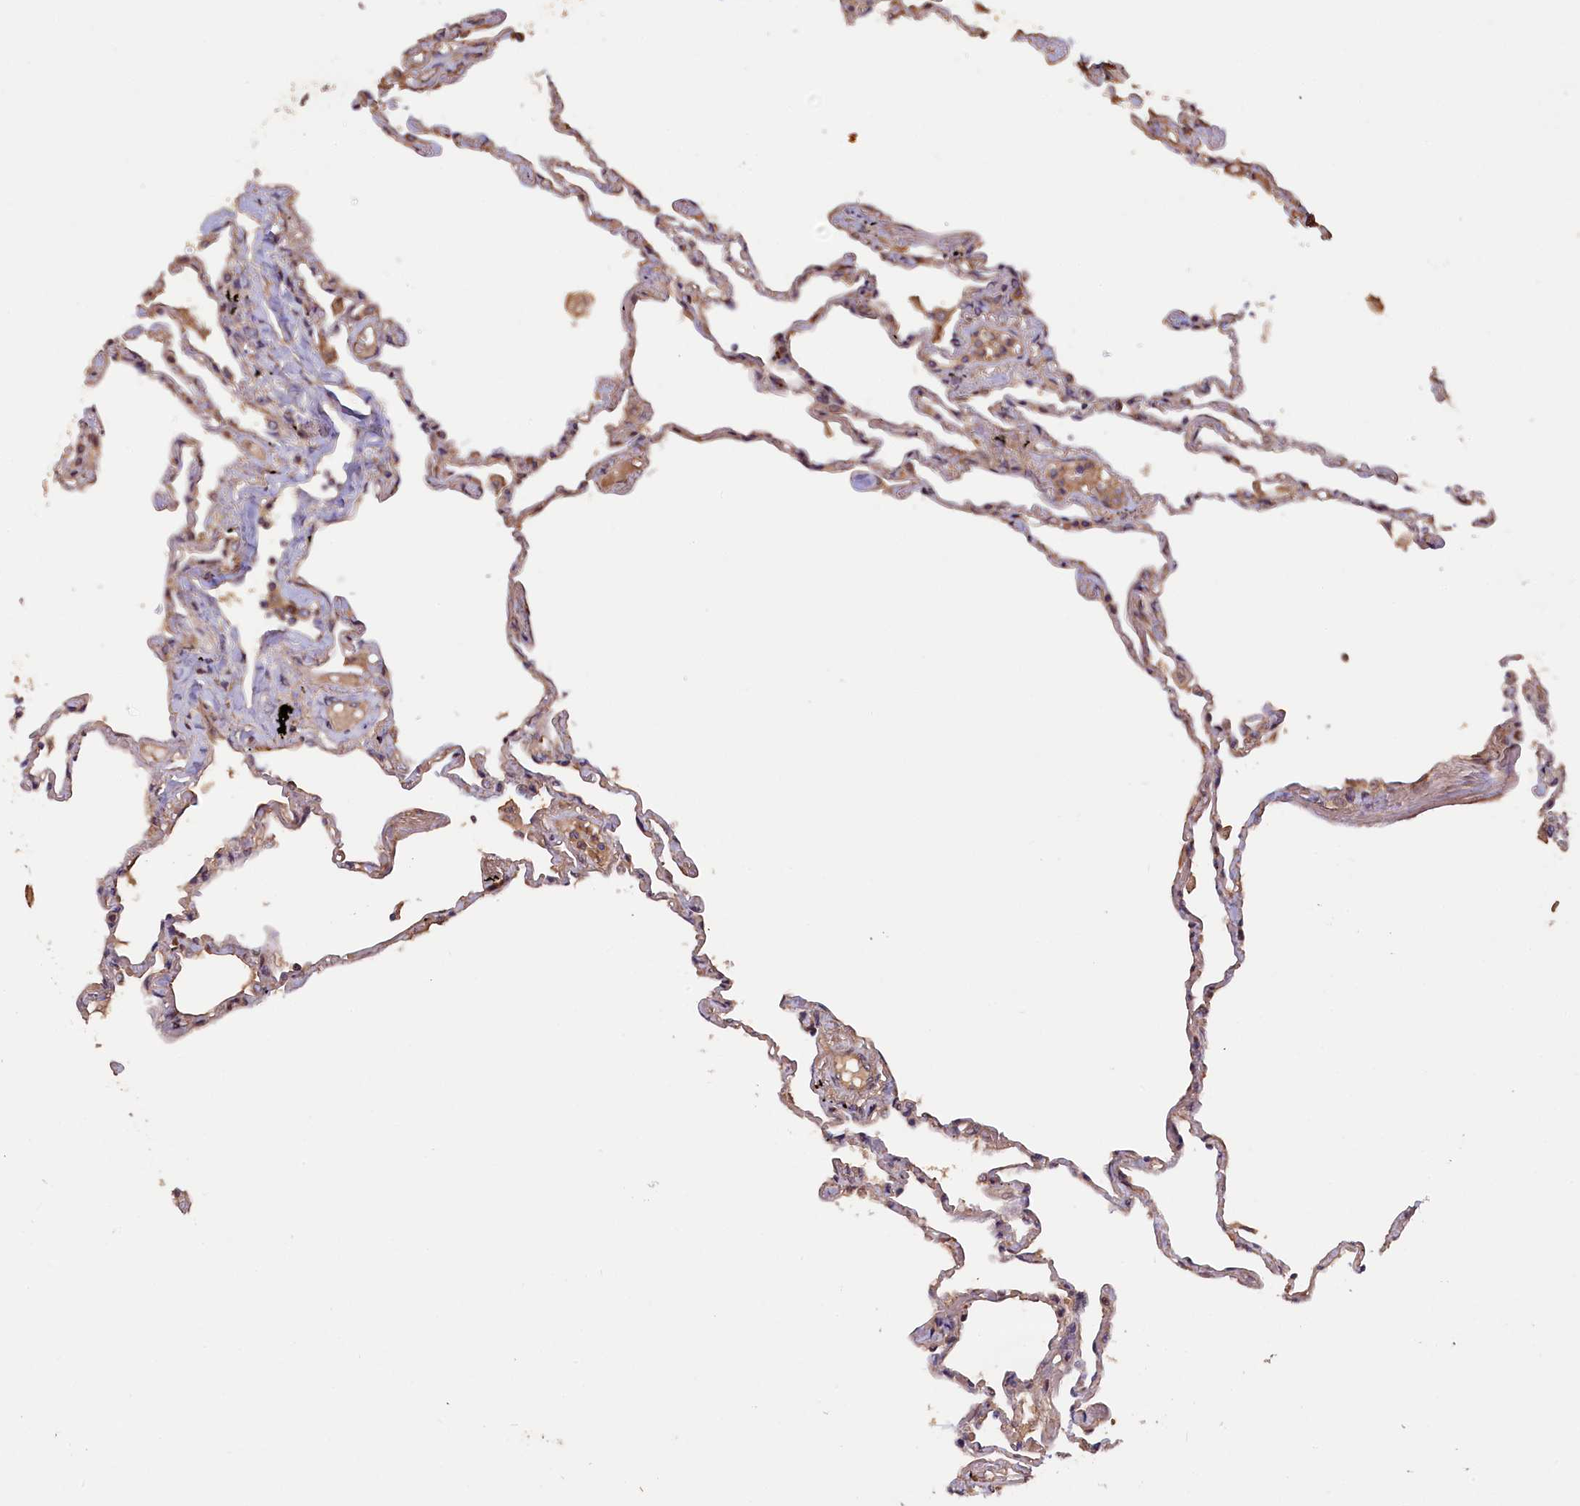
{"staining": {"intensity": "weak", "quantity": "25%-75%", "location": "cytoplasmic/membranous"}, "tissue": "lung", "cell_type": "Alveolar cells", "image_type": "normal", "snomed": [{"axis": "morphology", "description": "Normal tissue, NOS"}, {"axis": "topography", "description": "Lung"}], "caption": "Protein staining of normal lung demonstrates weak cytoplasmic/membranous expression in approximately 25%-75% of alveolar cells. The staining was performed using DAB (3,3'-diaminobenzidine) to visualize the protein expression in brown, while the nuclei were stained in blue with hematoxylin (Magnification: 20x).", "gene": "GREB1L", "patient": {"sex": "female", "age": 67}}